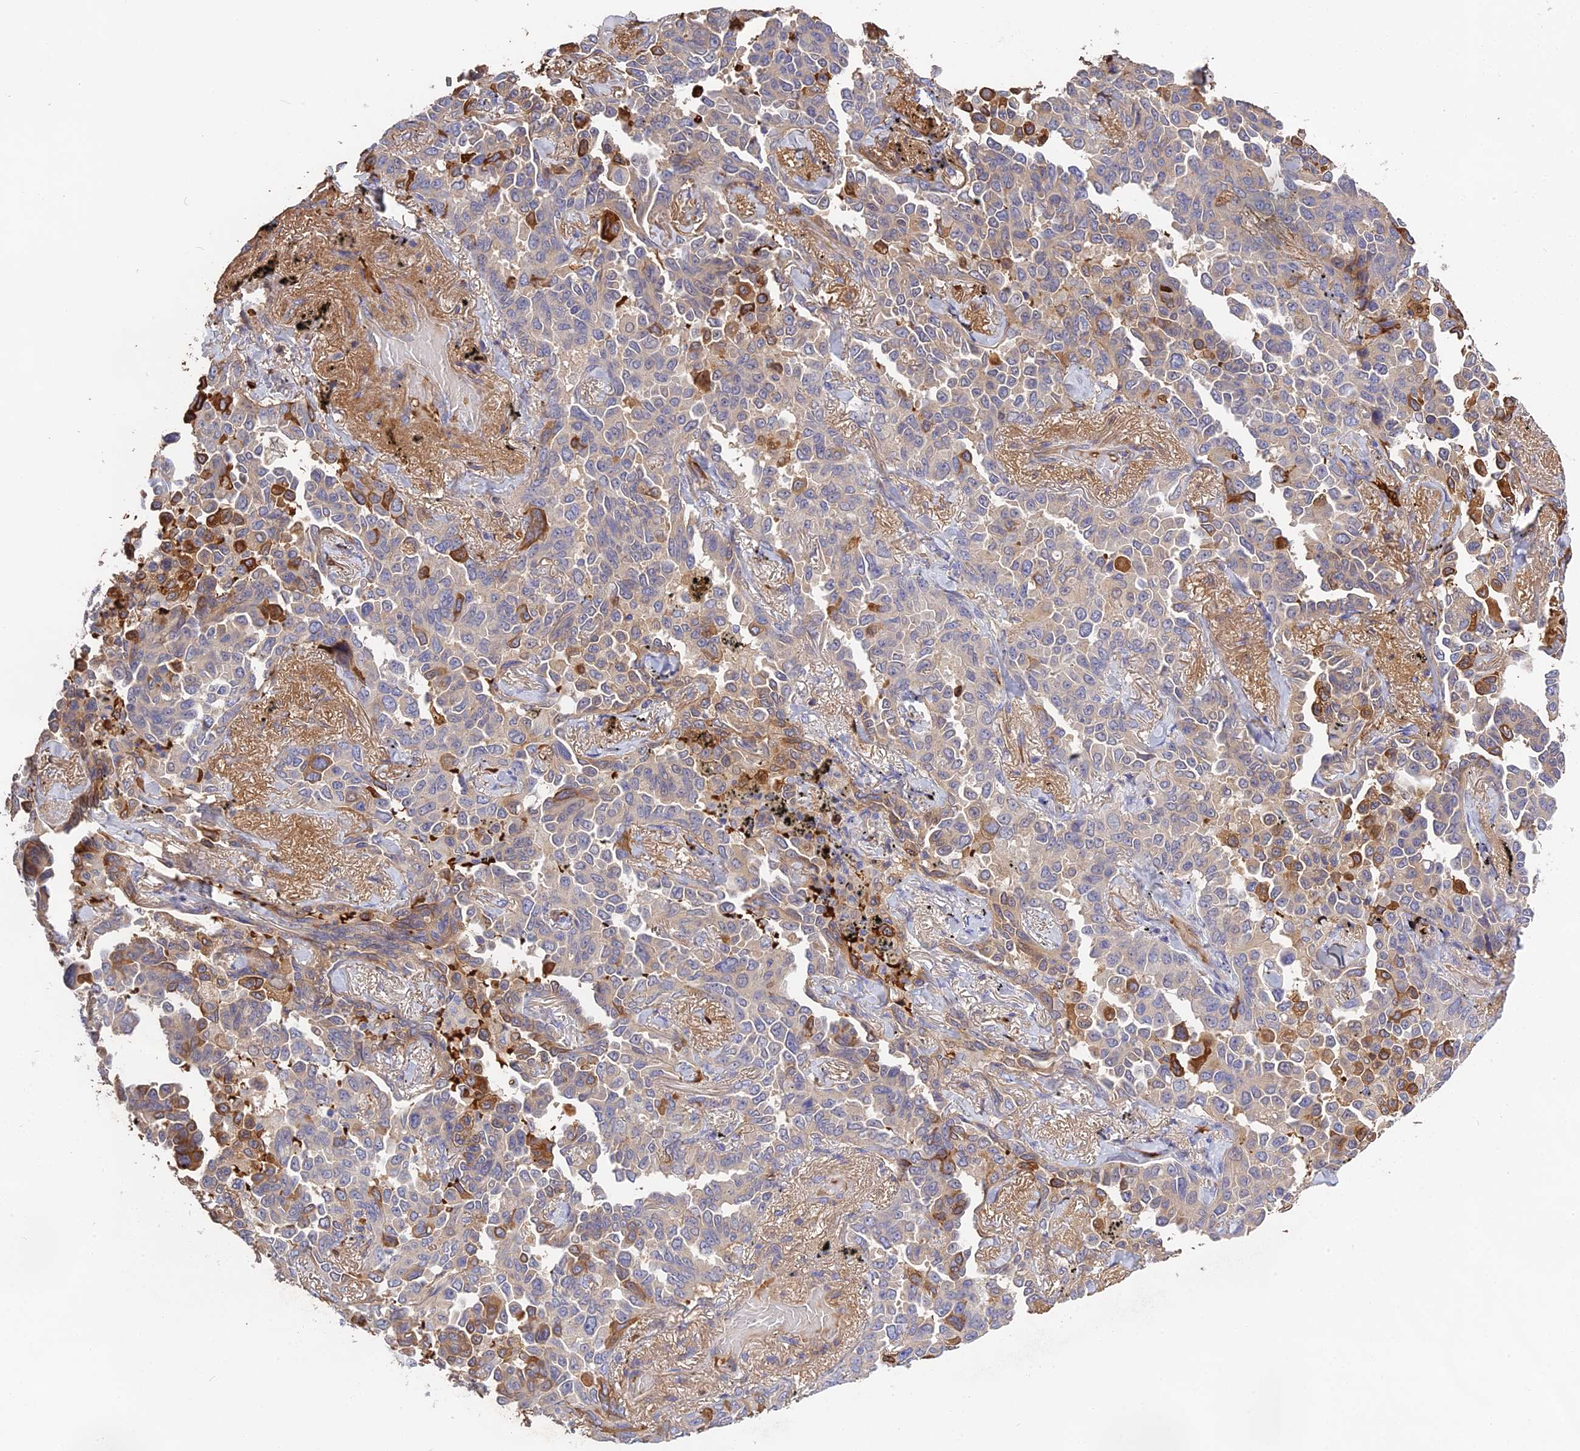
{"staining": {"intensity": "moderate", "quantity": "<25%", "location": "cytoplasmic/membranous"}, "tissue": "lung cancer", "cell_type": "Tumor cells", "image_type": "cancer", "snomed": [{"axis": "morphology", "description": "Adenocarcinoma, NOS"}, {"axis": "topography", "description": "Lung"}], "caption": "Lung cancer was stained to show a protein in brown. There is low levels of moderate cytoplasmic/membranous positivity in about <25% of tumor cells. (IHC, brightfield microscopy, high magnification).", "gene": "PZP", "patient": {"sex": "female", "age": 67}}